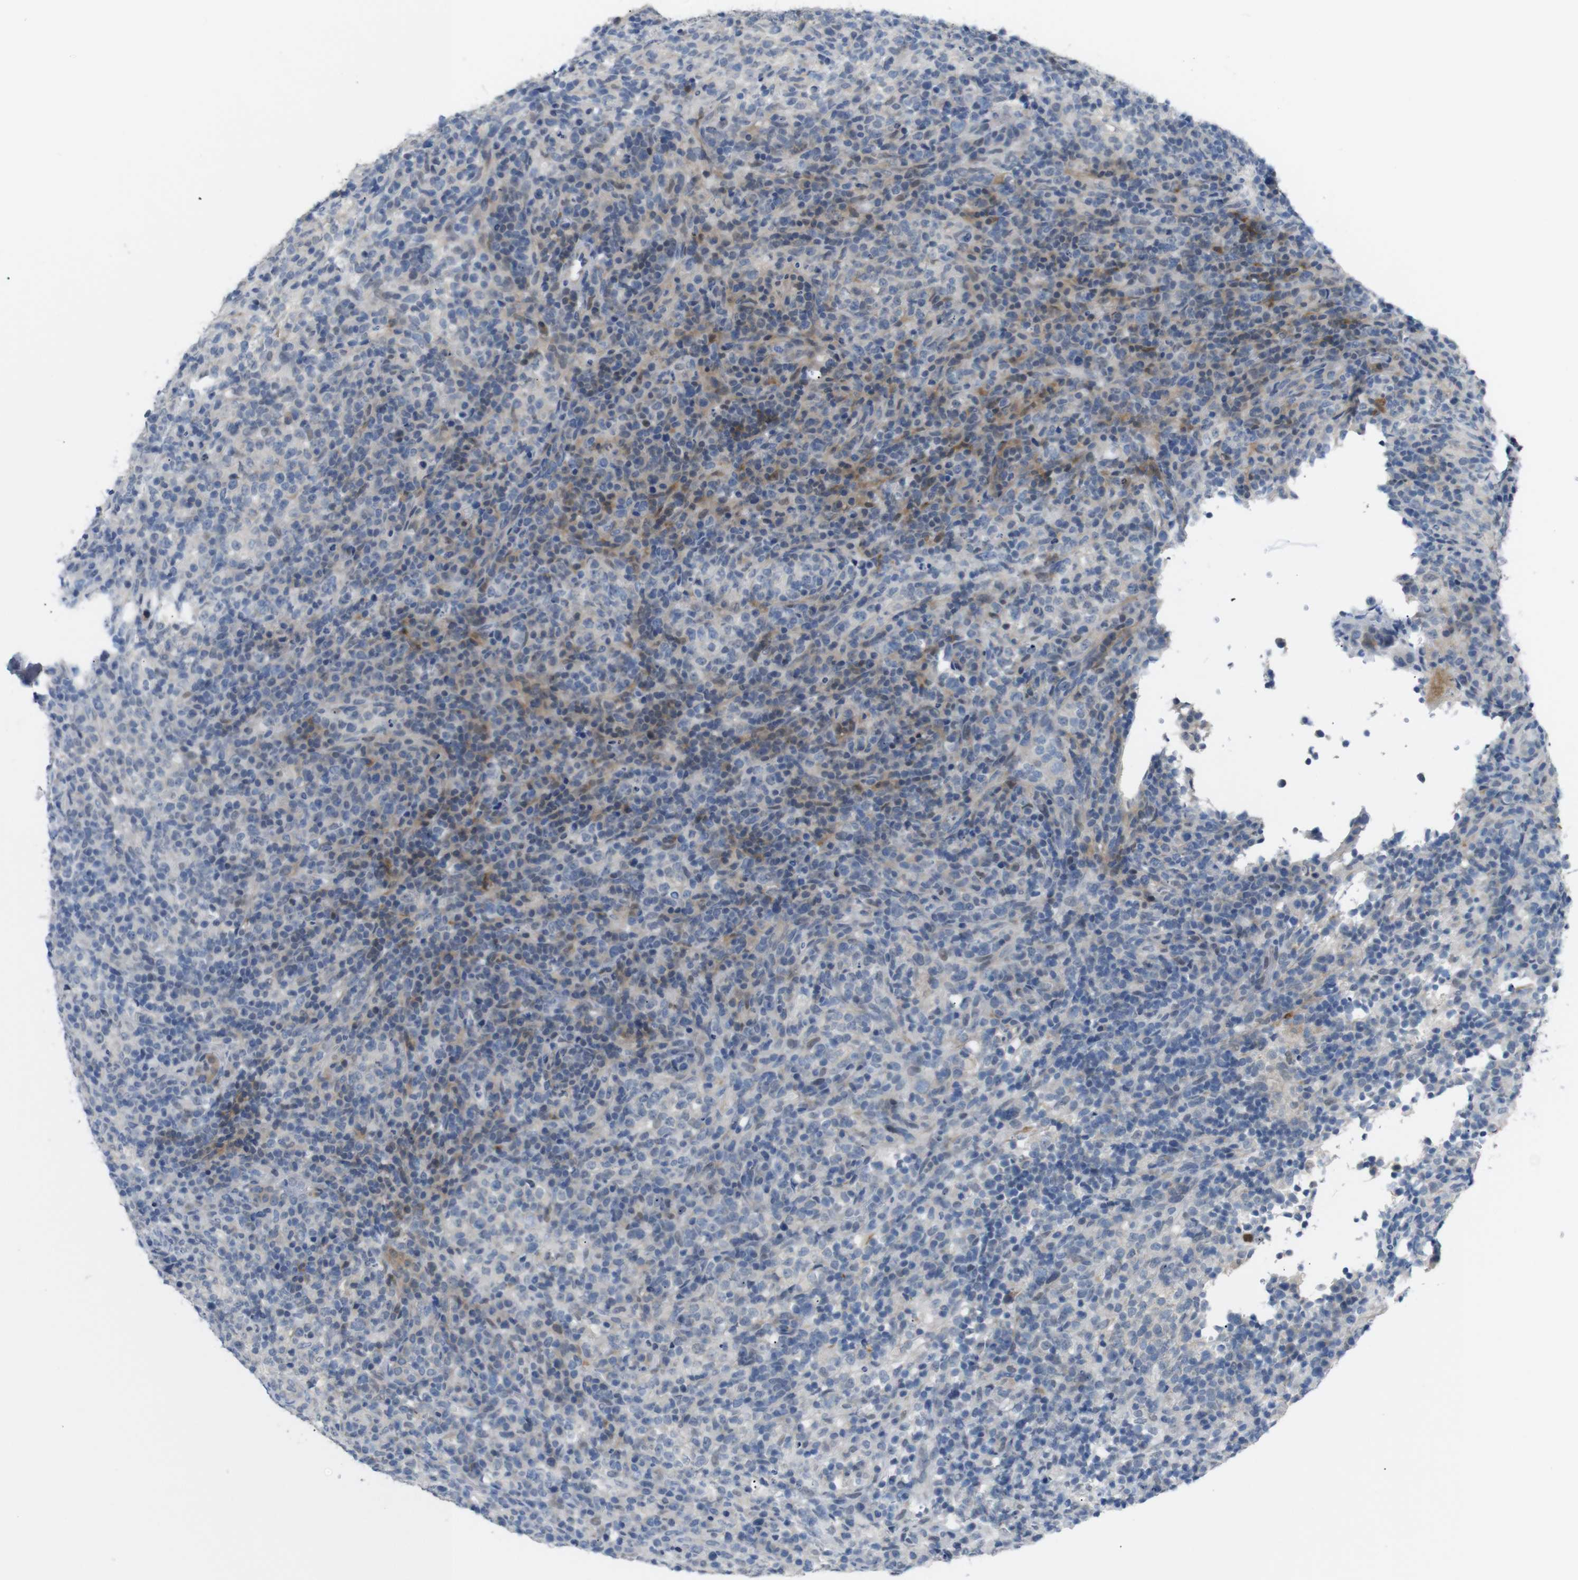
{"staining": {"intensity": "weak", "quantity": "<25%", "location": "cytoplasmic/membranous"}, "tissue": "lymphoma", "cell_type": "Tumor cells", "image_type": "cancer", "snomed": [{"axis": "morphology", "description": "Malignant lymphoma, non-Hodgkin's type, High grade"}, {"axis": "topography", "description": "Lymph node"}], "caption": "Tumor cells show no significant protein expression in lymphoma.", "gene": "CHRM5", "patient": {"sex": "female", "age": 76}}